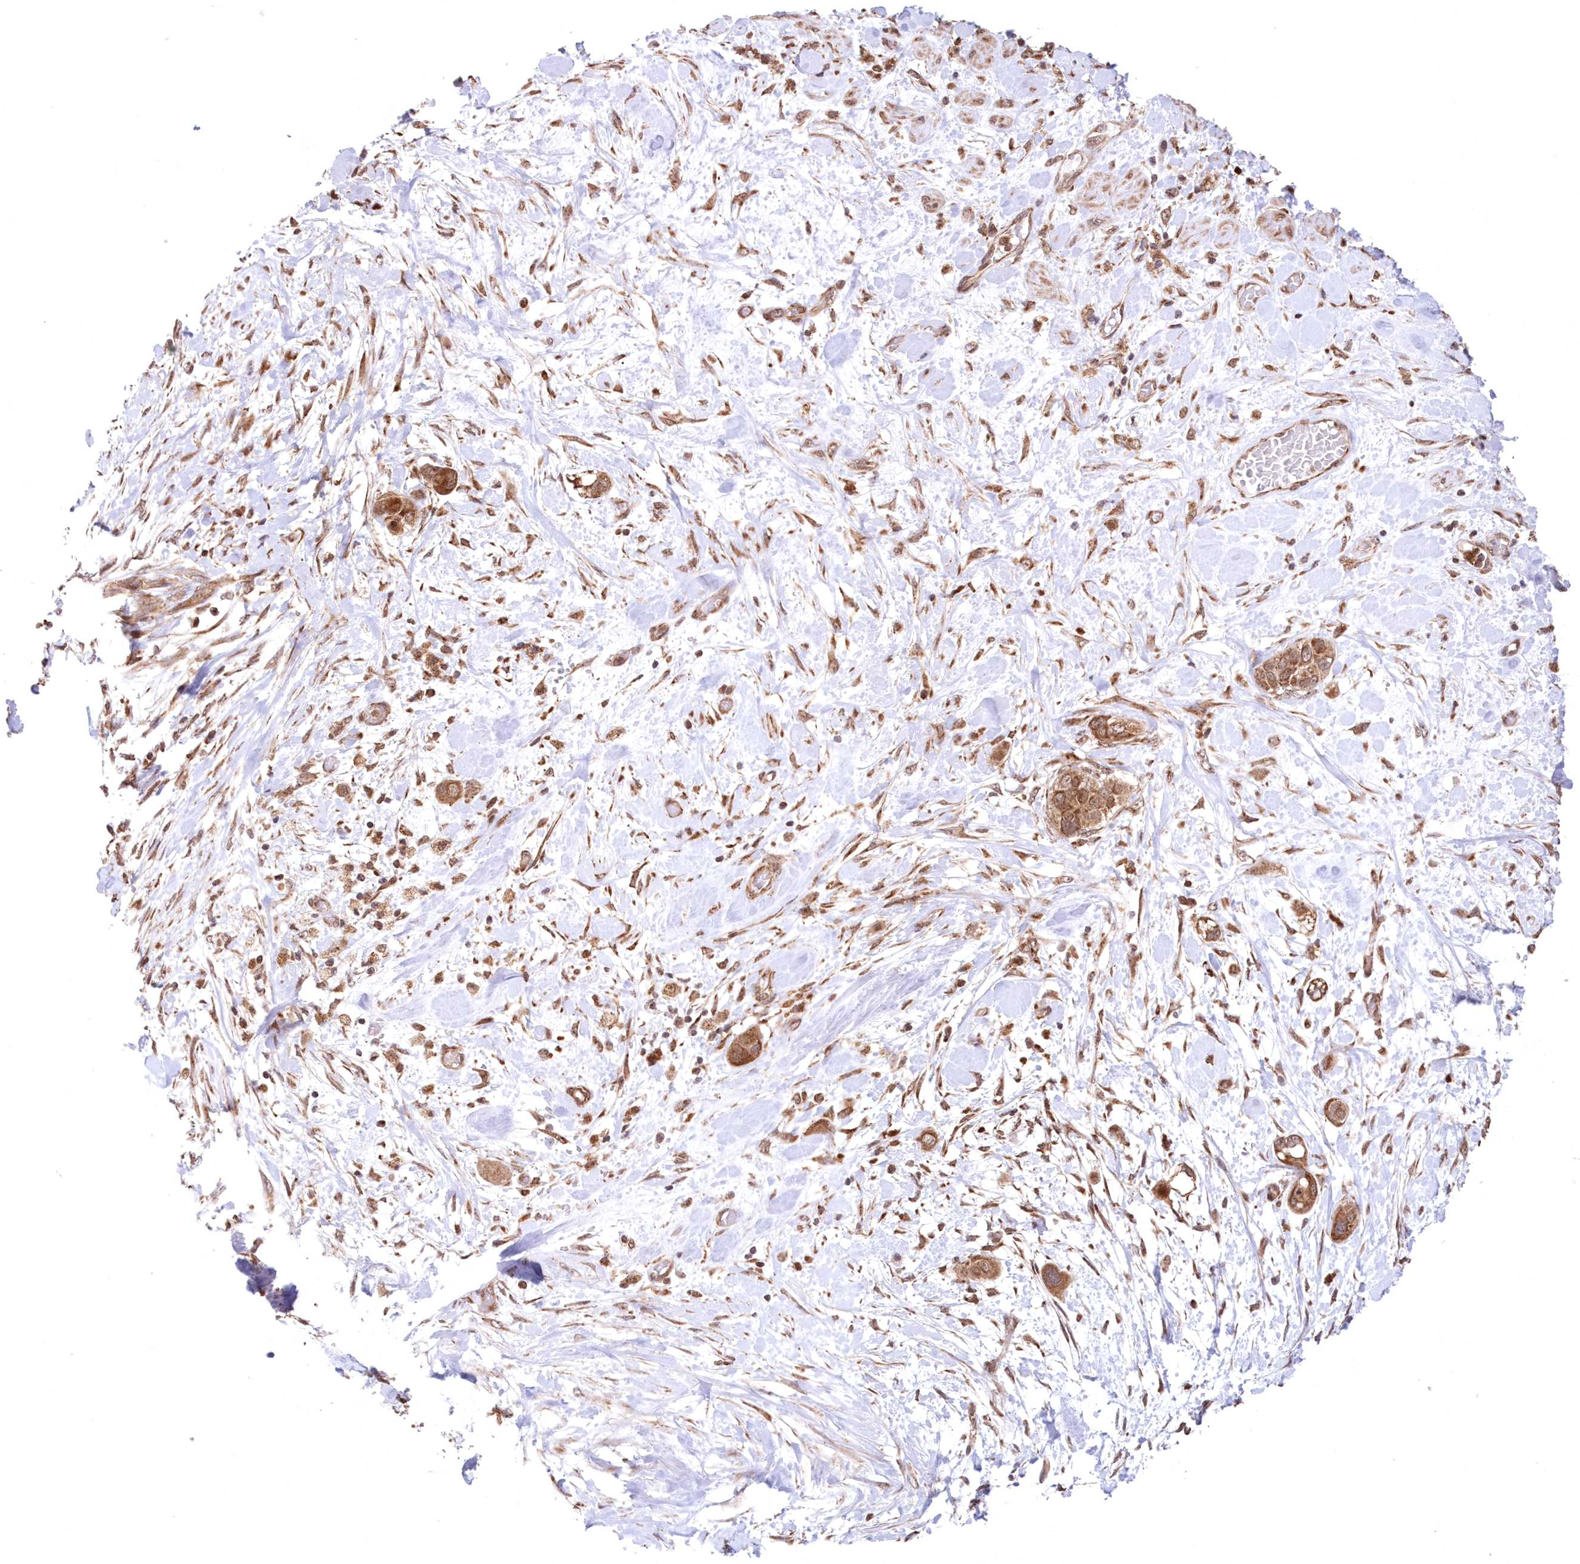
{"staining": {"intensity": "moderate", "quantity": ">75%", "location": "cytoplasmic/membranous"}, "tissue": "pancreatic cancer", "cell_type": "Tumor cells", "image_type": "cancer", "snomed": [{"axis": "morphology", "description": "Adenocarcinoma, NOS"}, {"axis": "topography", "description": "Pancreas"}], "caption": "Immunohistochemistry of human pancreatic adenocarcinoma displays medium levels of moderate cytoplasmic/membranous expression in approximately >75% of tumor cells.", "gene": "PCBP1", "patient": {"sex": "male", "age": 68}}